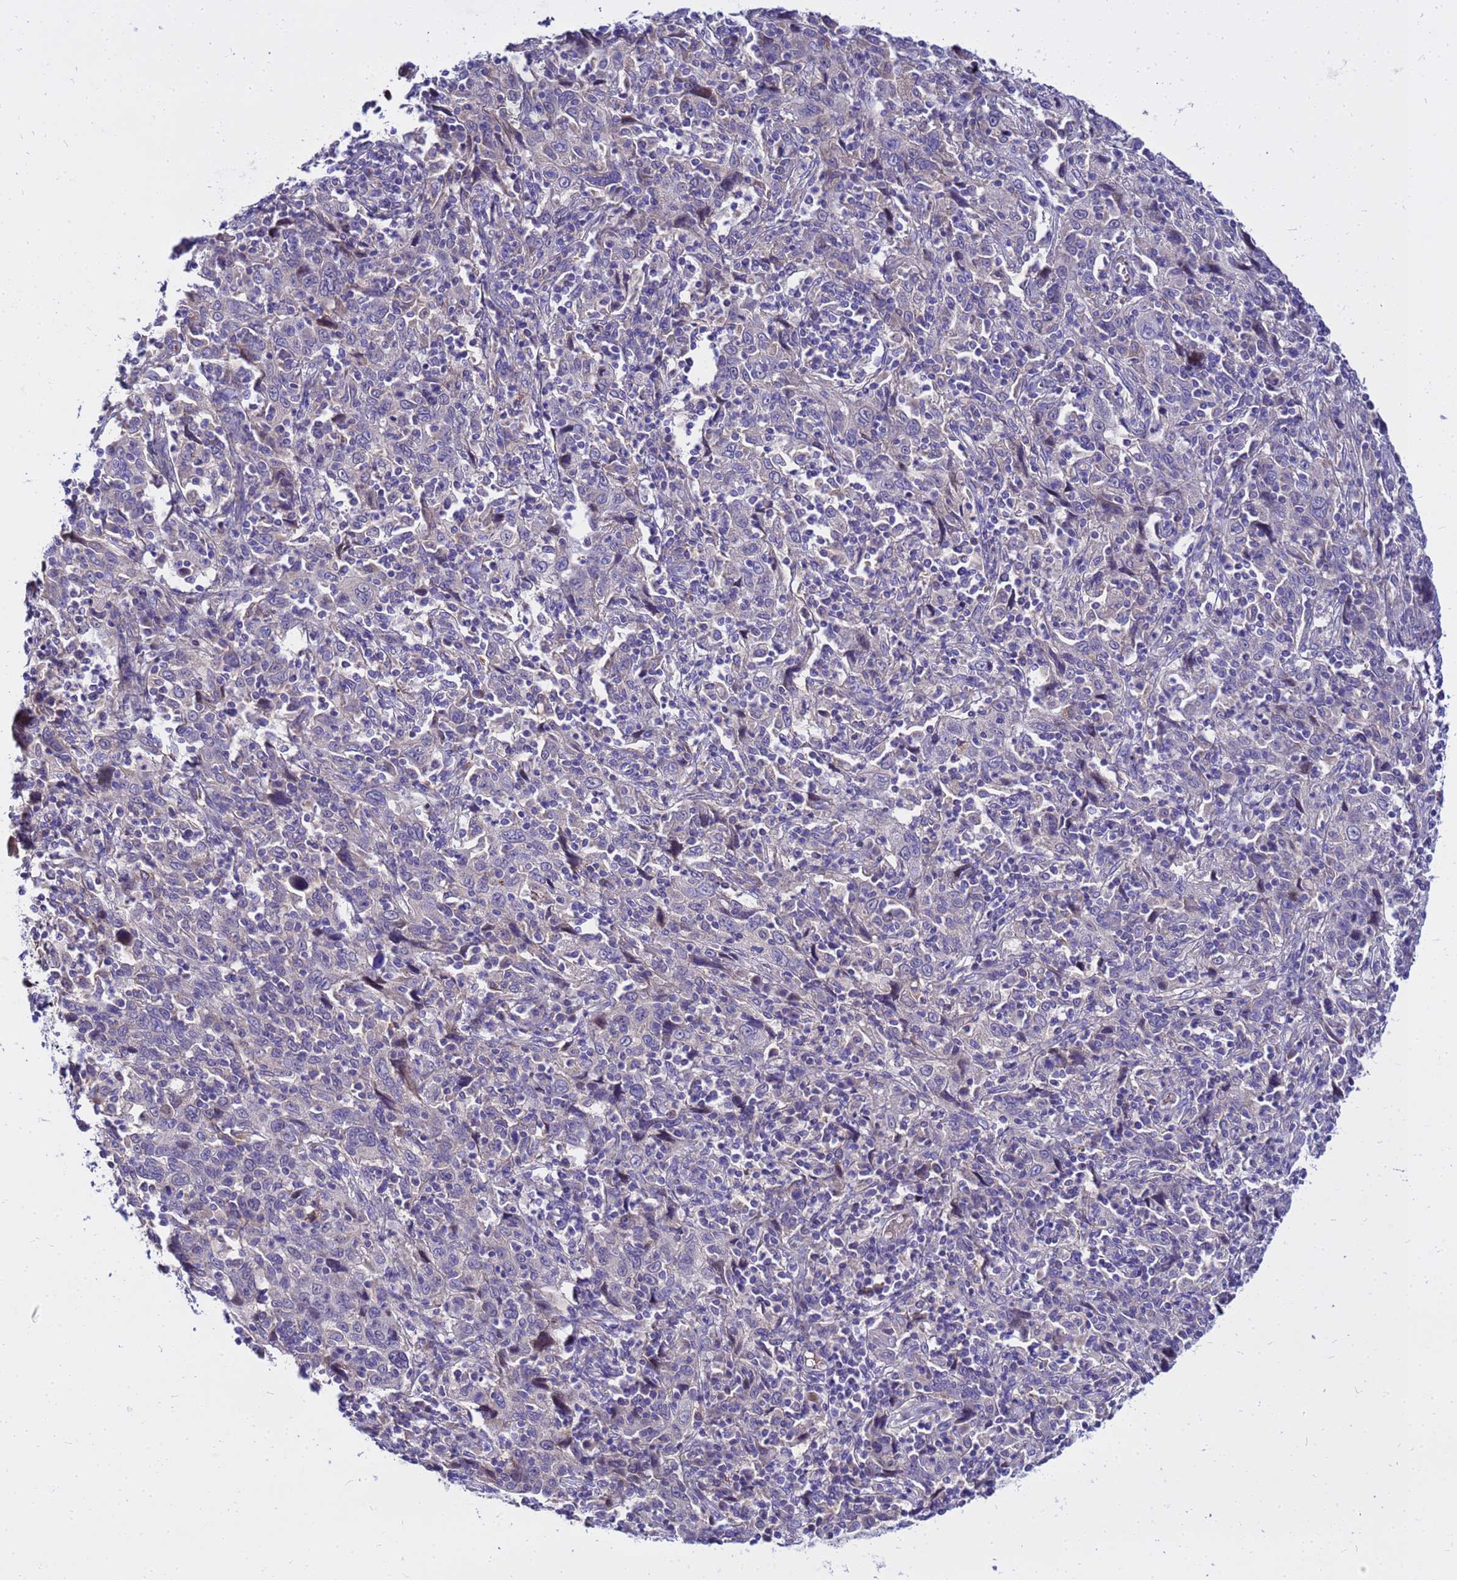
{"staining": {"intensity": "negative", "quantity": "none", "location": "none"}, "tissue": "cervical cancer", "cell_type": "Tumor cells", "image_type": "cancer", "snomed": [{"axis": "morphology", "description": "Squamous cell carcinoma, NOS"}, {"axis": "topography", "description": "Cervix"}], "caption": "Human cervical cancer (squamous cell carcinoma) stained for a protein using immunohistochemistry (IHC) reveals no expression in tumor cells.", "gene": "HERC5", "patient": {"sex": "female", "age": 46}}